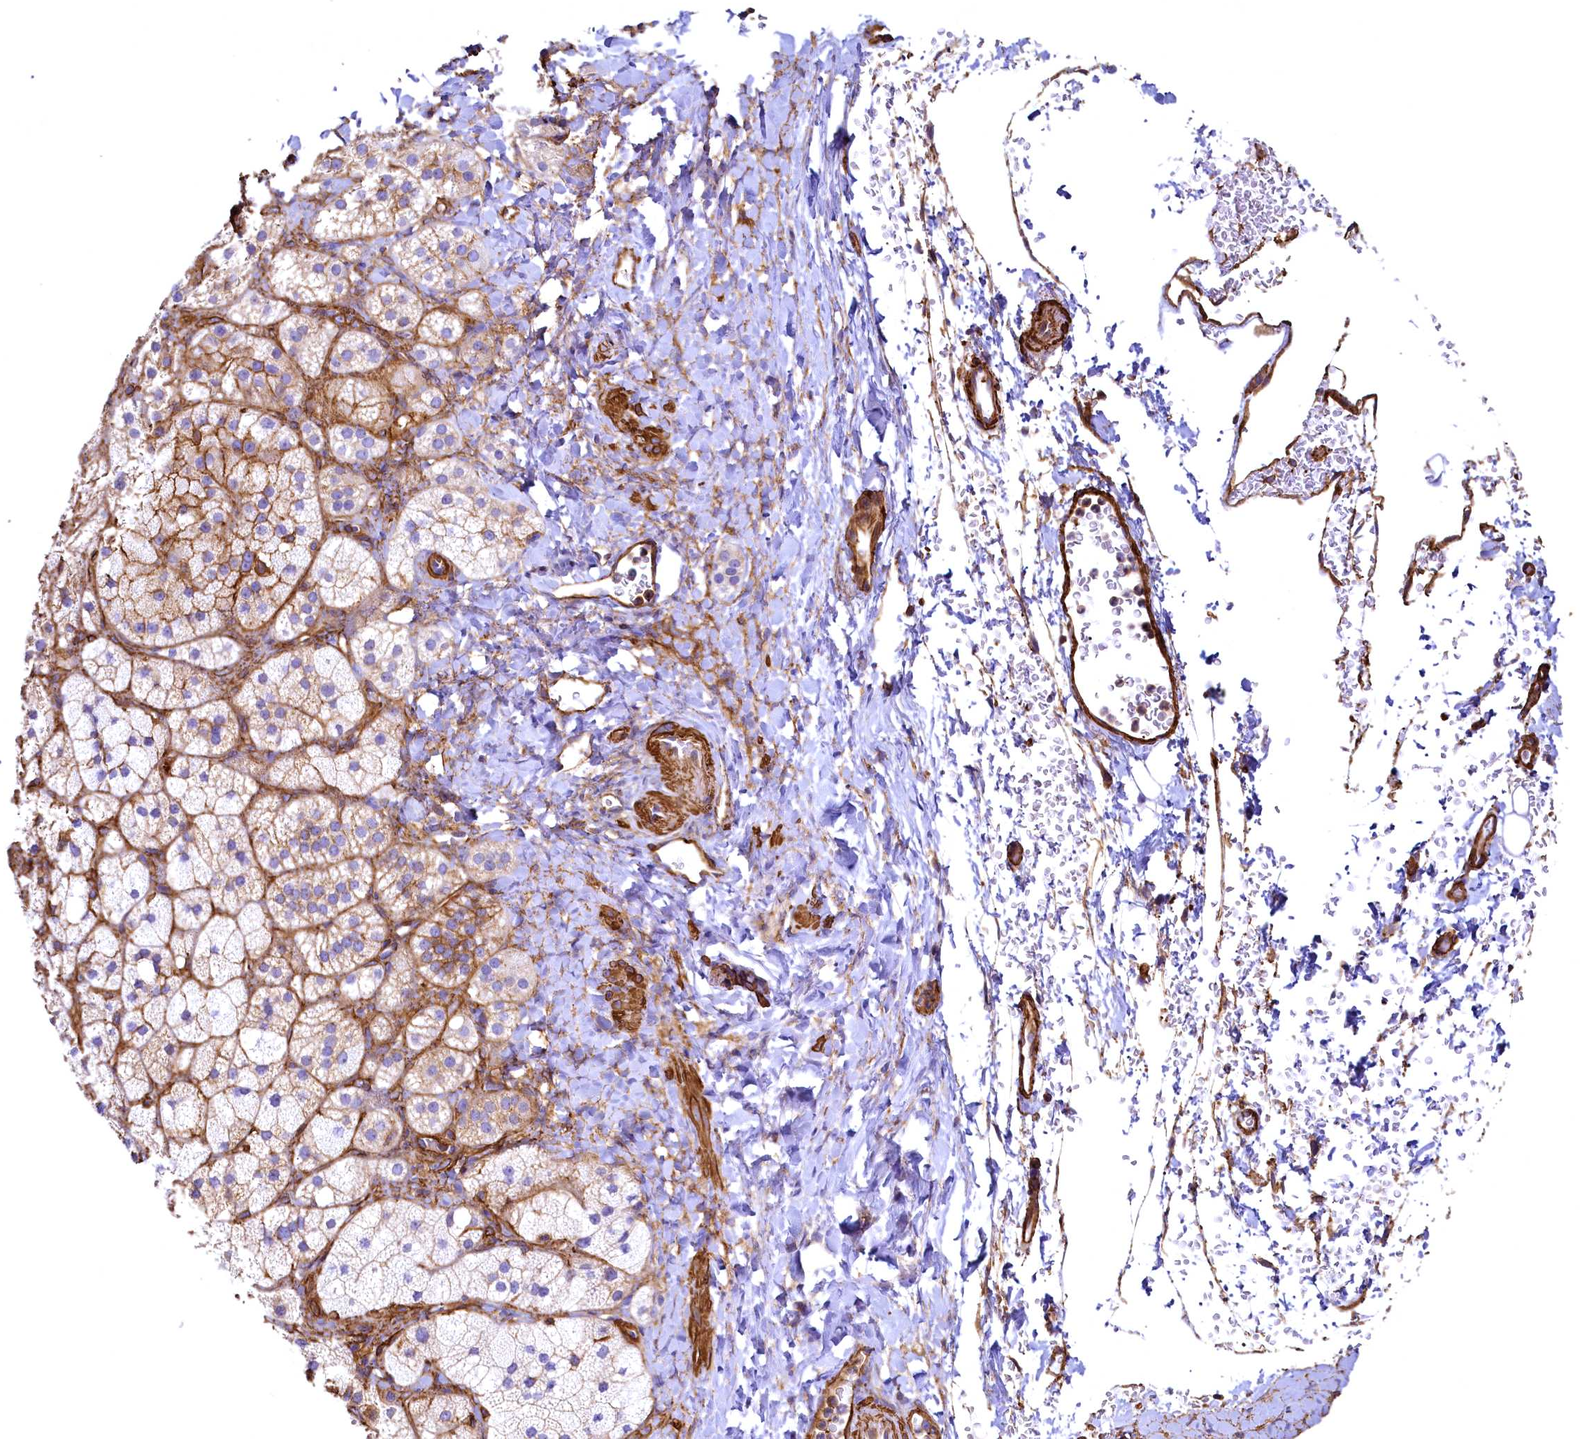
{"staining": {"intensity": "moderate", "quantity": "25%-75%", "location": "cytoplasmic/membranous"}, "tissue": "adrenal gland", "cell_type": "Glandular cells", "image_type": "normal", "snomed": [{"axis": "morphology", "description": "Normal tissue, NOS"}, {"axis": "topography", "description": "Adrenal gland"}], "caption": "This histopathology image demonstrates immunohistochemistry (IHC) staining of benign human adrenal gland, with medium moderate cytoplasmic/membranous expression in about 25%-75% of glandular cells.", "gene": "THBS1", "patient": {"sex": "male", "age": 61}}